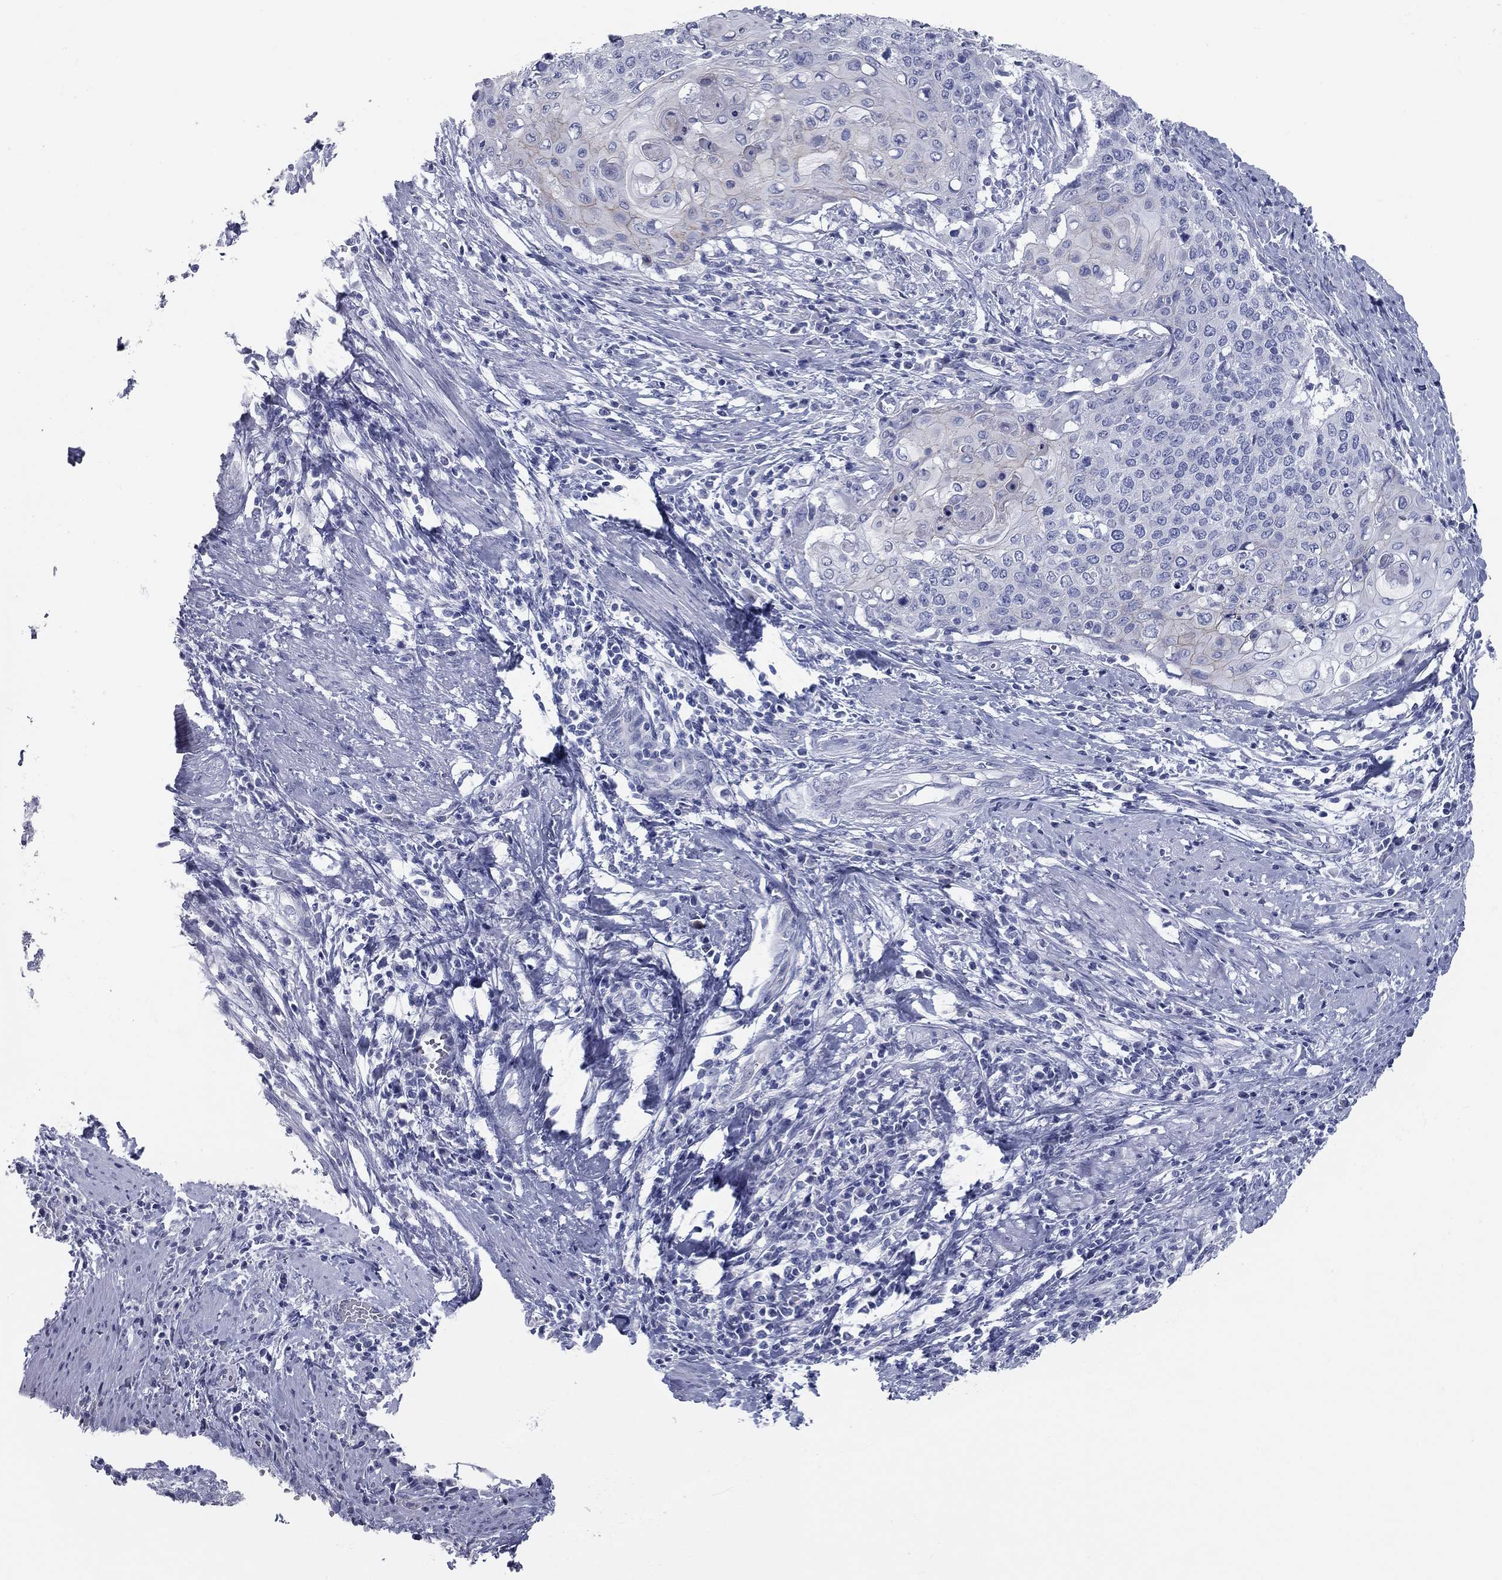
{"staining": {"intensity": "negative", "quantity": "none", "location": "none"}, "tissue": "cervical cancer", "cell_type": "Tumor cells", "image_type": "cancer", "snomed": [{"axis": "morphology", "description": "Squamous cell carcinoma, NOS"}, {"axis": "topography", "description": "Cervix"}], "caption": "Immunohistochemistry (IHC) image of human squamous cell carcinoma (cervical) stained for a protein (brown), which demonstrates no staining in tumor cells. (Brightfield microscopy of DAB IHC at high magnification).", "gene": "TAC1", "patient": {"sex": "female", "age": 39}}